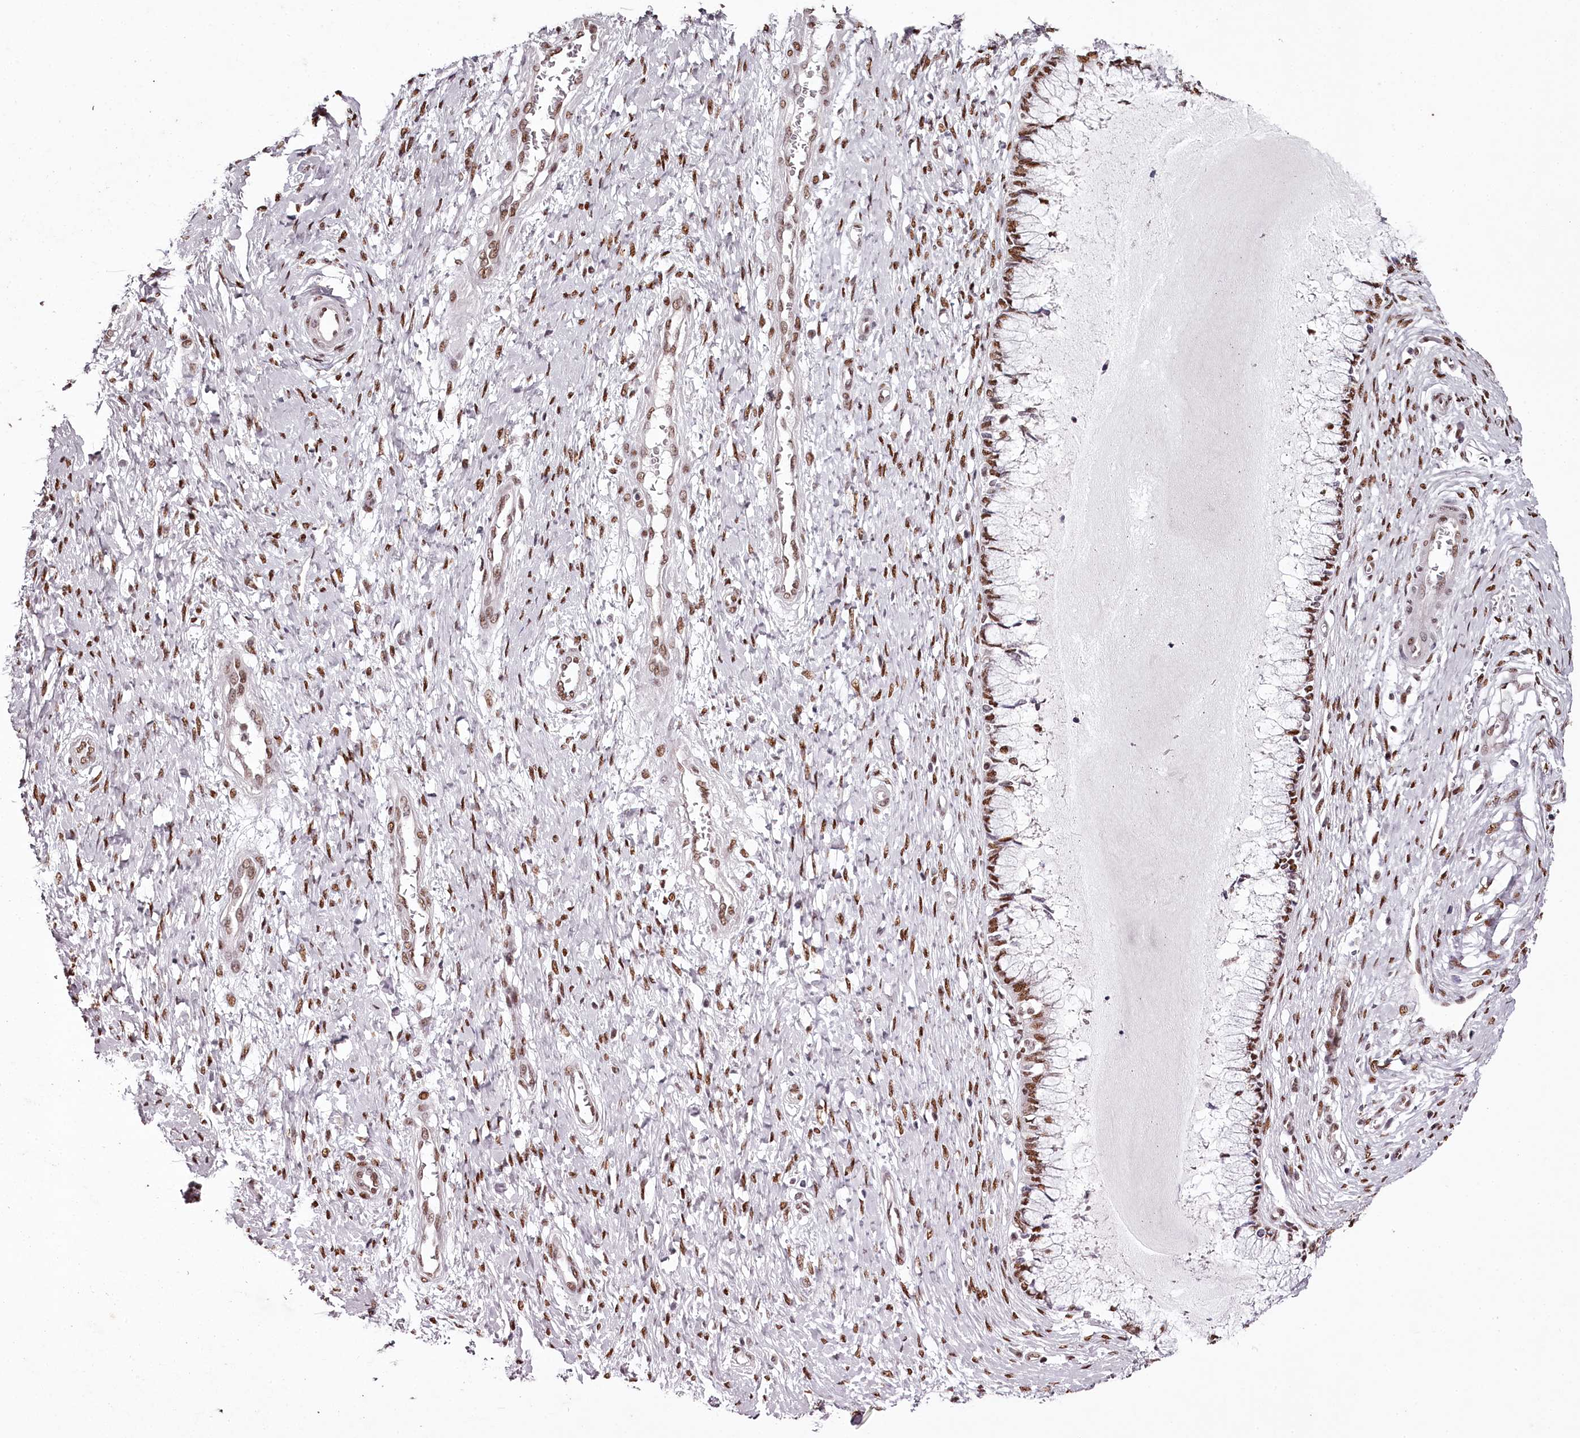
{"staining": {"intensity": "moderate", "quantity": ">75%", "location": "nuclear"}, "tissue": "cervix", "cell_type": "Glandular cells", "image_type": "normal", "snomed": [{"axis": "morphology", "description": "Normal tissue, NOS"}, {"axis": "topography", "description": "Cervix"}], "caption": "Protein staining shows moderate nuclear expression in approximately >75% of glandular cells in normal cervix.", "gene": "PSPC1", "patient": {"sex": "female", "age": 55}}